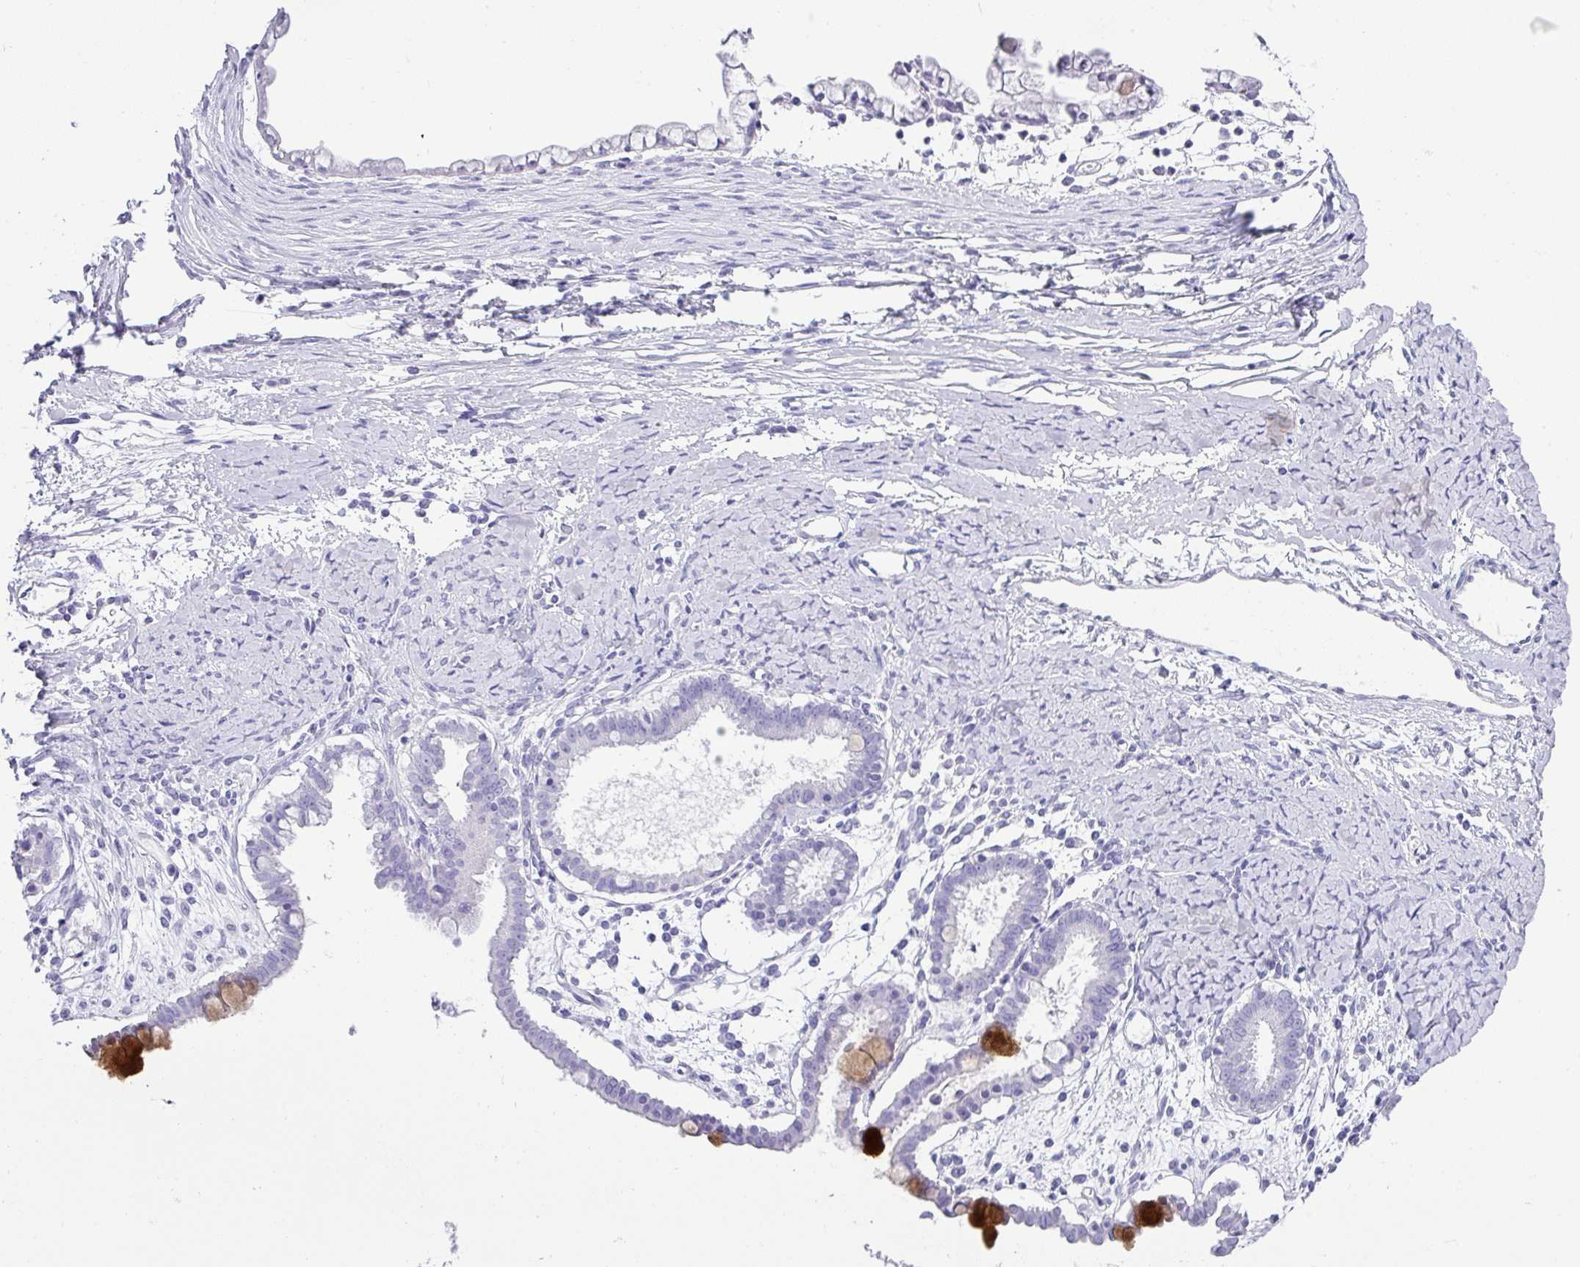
{"staining": {"intensity": "negative", "quantity": "none", "location": "none"}, "tissue": "ovarian cancer", "cell_type": "Tumor cells", "image_type": "cancer", "snomed": [{"axis": "morphology", "description": "Cystadenocarcinoma, mucinous, NOS"}, {"axis": "topography", "description": "Ovary"}], "caption": "An immunohistochemistry histopathology image of ovarian cancer (mucinous cystadenocarcinoma) is shown. There is no staining in tumor cells of ovarian cancer (mucinous cystadenocarcinoma).", "gene": "ZG16", "patient": {"sex": "female", "age": 61}}